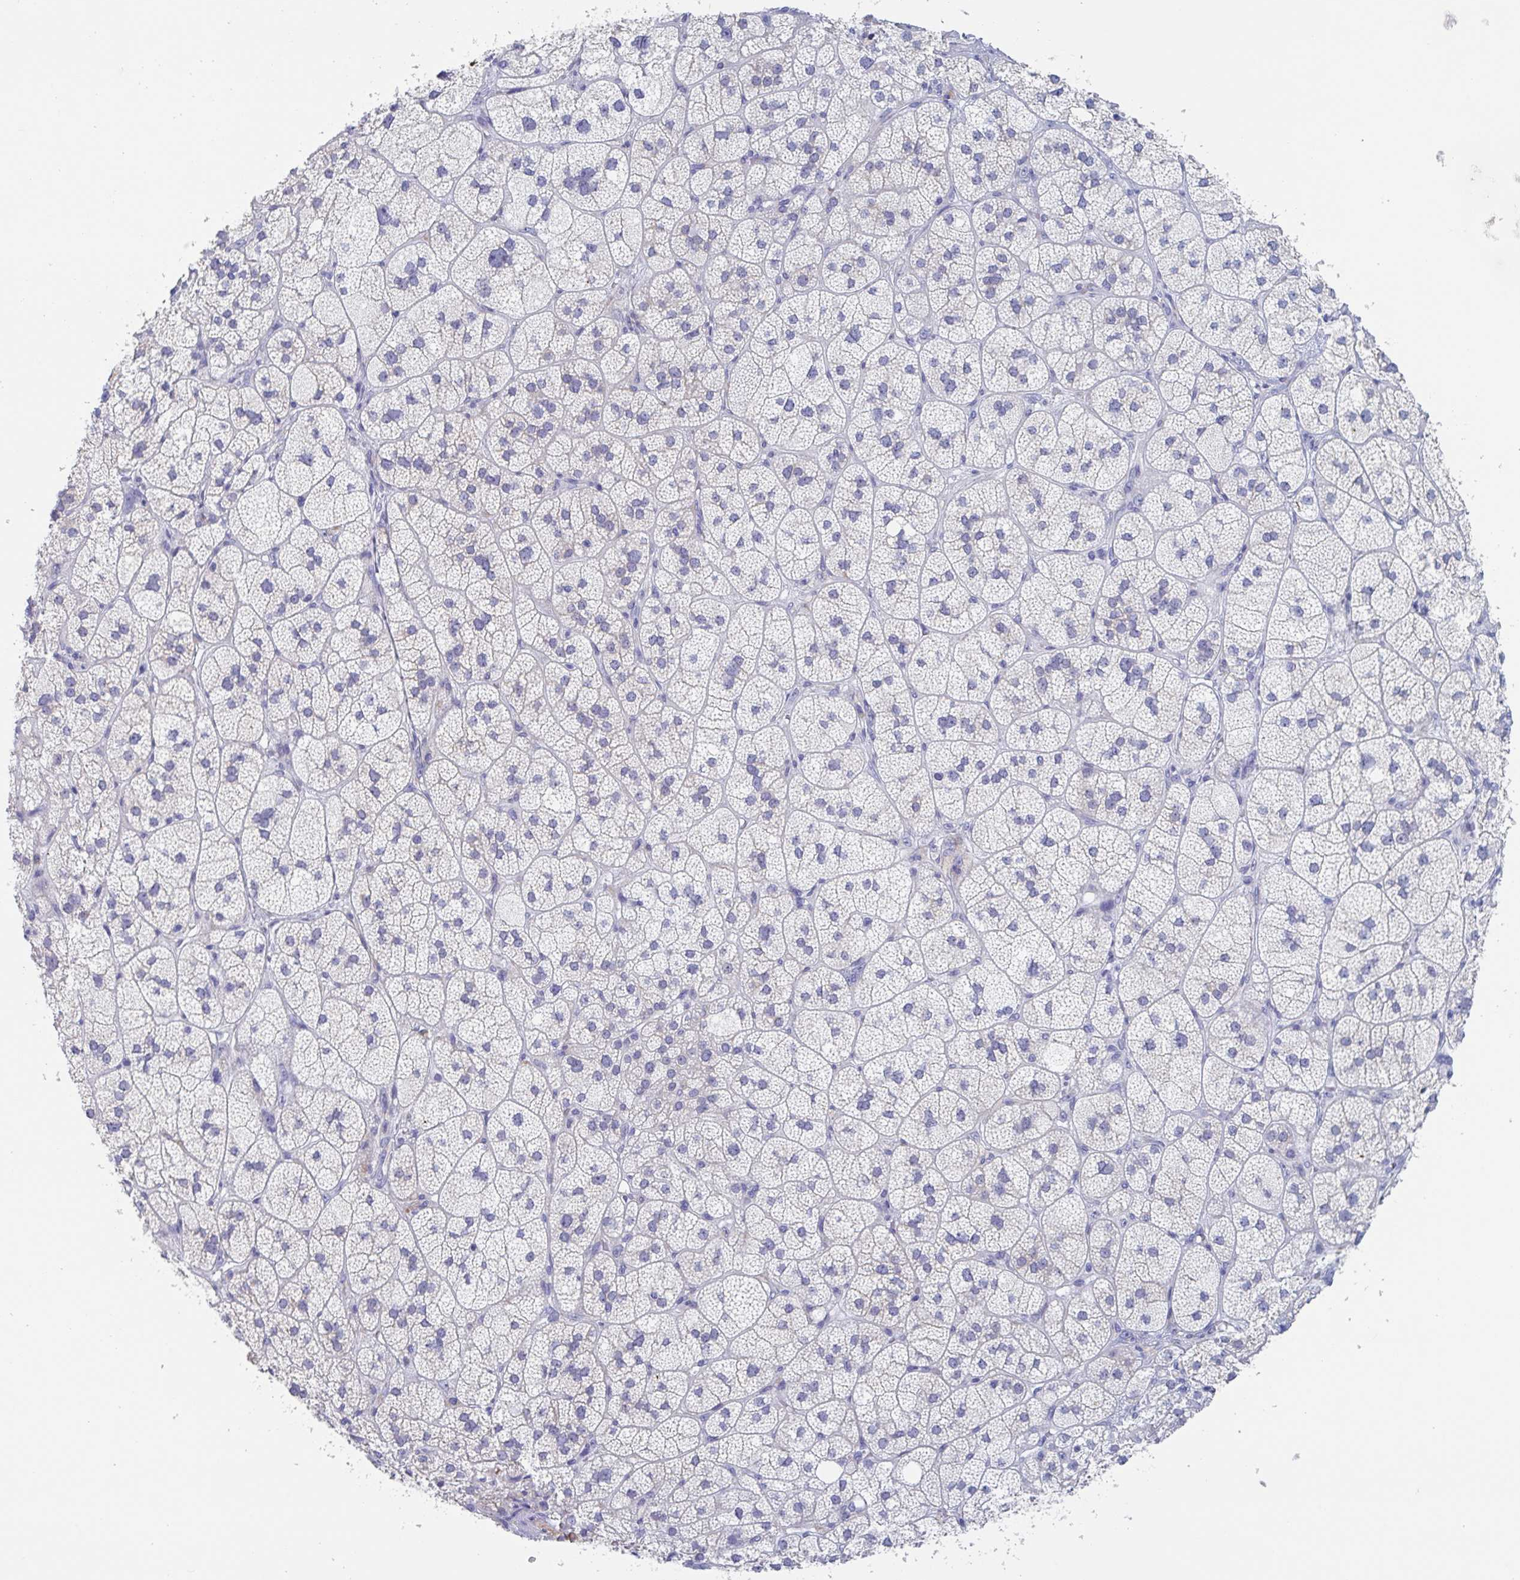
{"staining": {"intensity": "weak", "quantity": "<25%", "location": "cytoplasmic/membranous"}, "tissue": "adrenal gland", "cell_type": "Glandular cells", "image_type": "normal", "snomed": [{"axis": "morphology", "description": "Normal tissue, NOS"}, {"axis": "topography", "description": "Adrenal gland"}], "caption": "This is an immunohistochemistry (IHC) image of normal human adrenal gland. There is no staining in glandular cells.", "gene": "NT5C3B", "patient": {"sex": "female", "age": 60}}